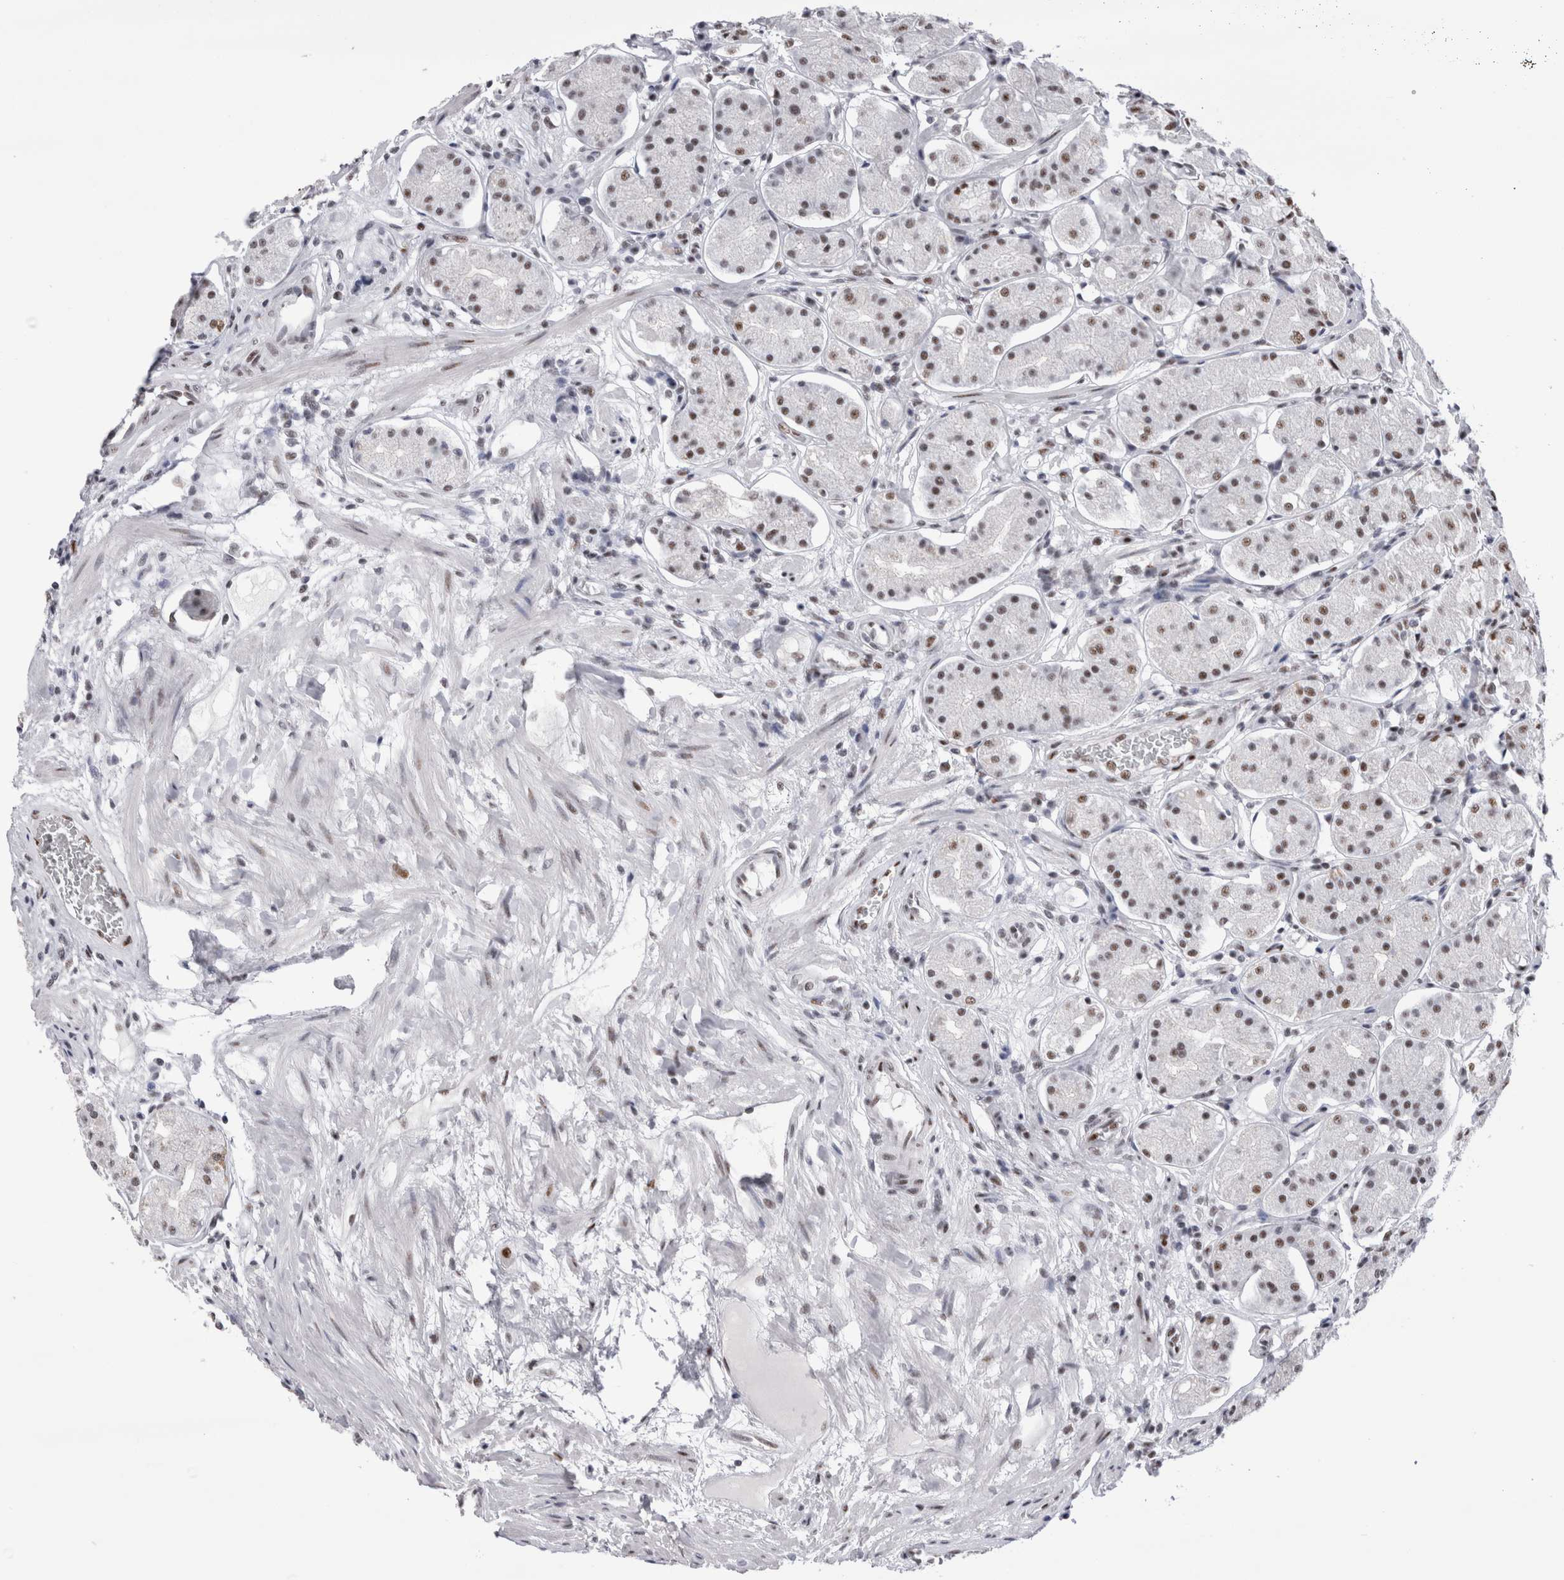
{"staining": {"intensity": "strong", "quantity": ">75%", "location": "nuclear"}, "tissue": "stomach", "cell_type": "Glandular cells", "image_type": "normal", "snomed": [{"axis": "morphology", "description": "Normal tissue, NOS"}, {"axis": "topography", "description": "Stomach"}, {"axis": "topography", "description": "Stomach, lower"}], "caption": "This micrograph reveals unremarkable stomach stained with immunohistochemistry (IHC) to label a protein in brown. The nuclear of glandular cells show strong positivity for the protein. Nuclei are counter-stained blue.", "gene": "RBM6", "patient": {"sex": "female", "age": 56}}